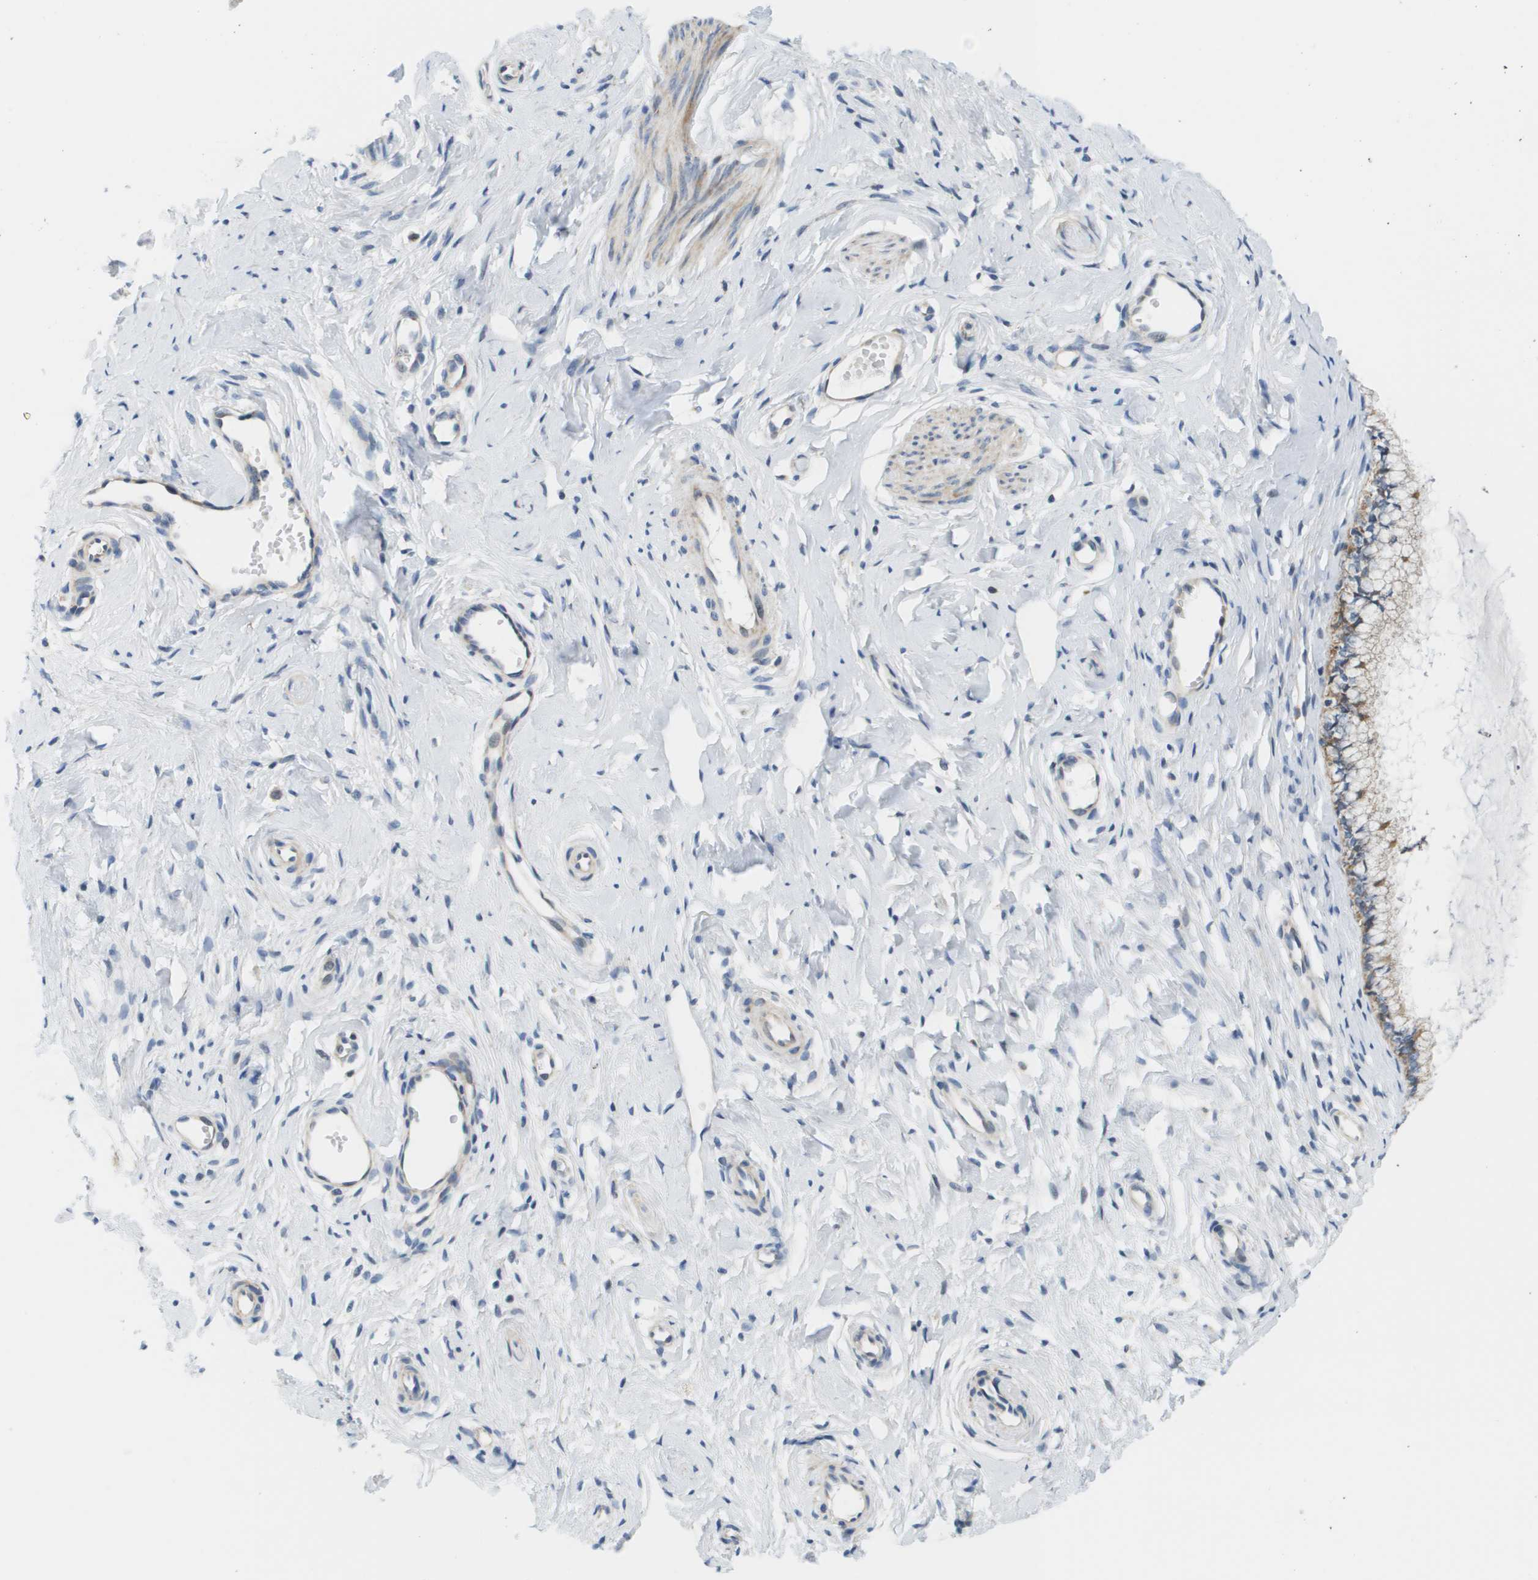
{"staining": {"intensity": "moderate", "quantity": "<25%", "location": "cytoplasmic/membranous"}, "tissue": "cervix", "cell_type": "Glandular cells", "image_type": "normal", "snomed": [{"axis": "morphology", "description": "Normal tissue, NOS"}, {"axis": "topography", "description": "Cervix"}], "caption": "High-power microscopy captured an immunohistochemistry (IHC) histopathology image of benign cervix, revealing moderate cytoplasmic/membranous expression in about <25% of glandular cells. The staining is performed using DAB brown chromogen to label protein expression. The nuclei are counter-stained blue using hematoxylin.", "gene": "KRT23", "patient": {"sex": "female", "age": 65}}